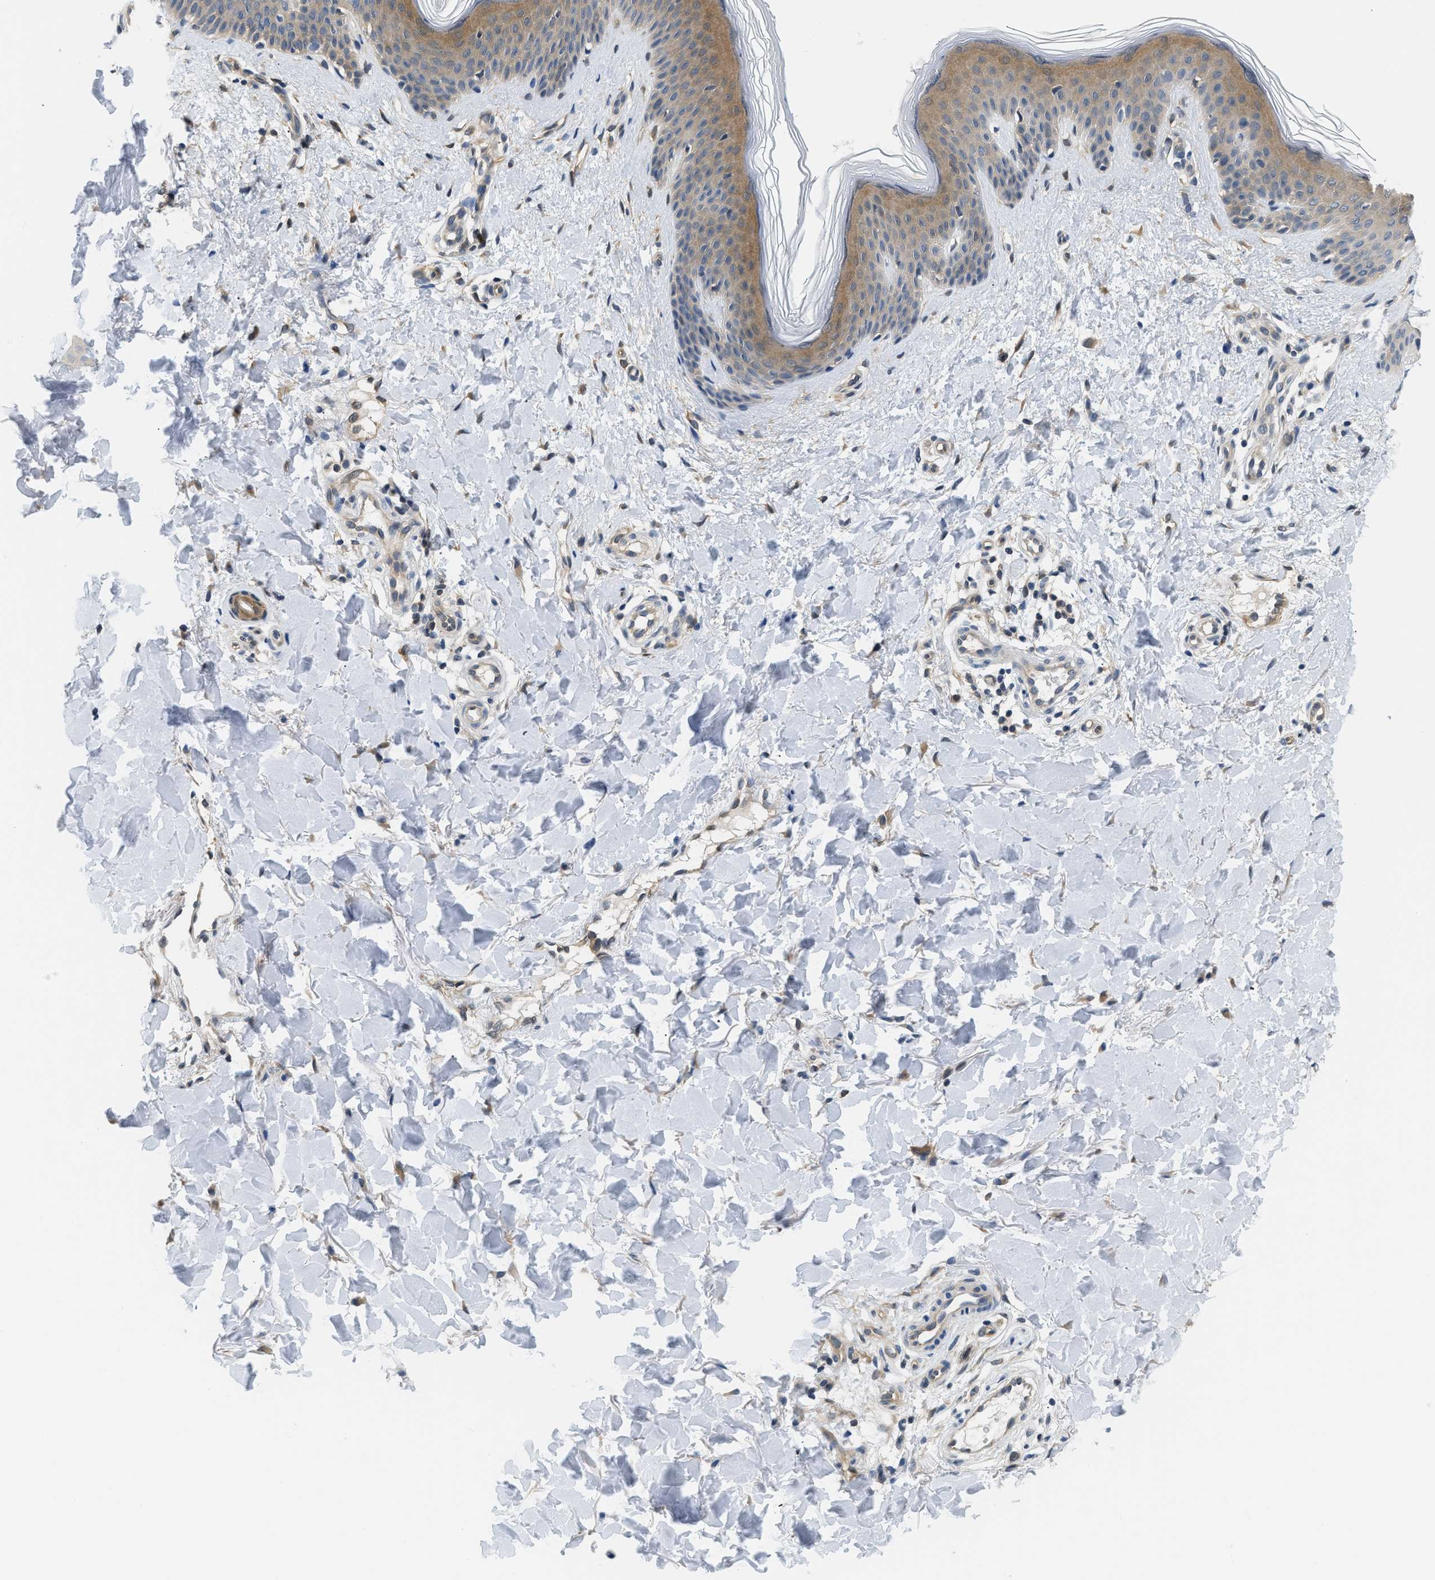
{"staining": {"intensity": "negative", "quantity": "none", "location": "none"}, "tissue": "skin", "cell_type": "Fibroblasts", "image_type": "normal", "snomed": [{"axis": "morphology", "description": "Normal tissue, NOS"}, {"axis": "topography", "description": "Skin"}], "caption": "This is an immunohistochemistry (IHC) image of benign skin. There is no expression in fibroblasts.", "gene": "EIF4EBP2", "patient": {"sex": "male", "age": 41}}